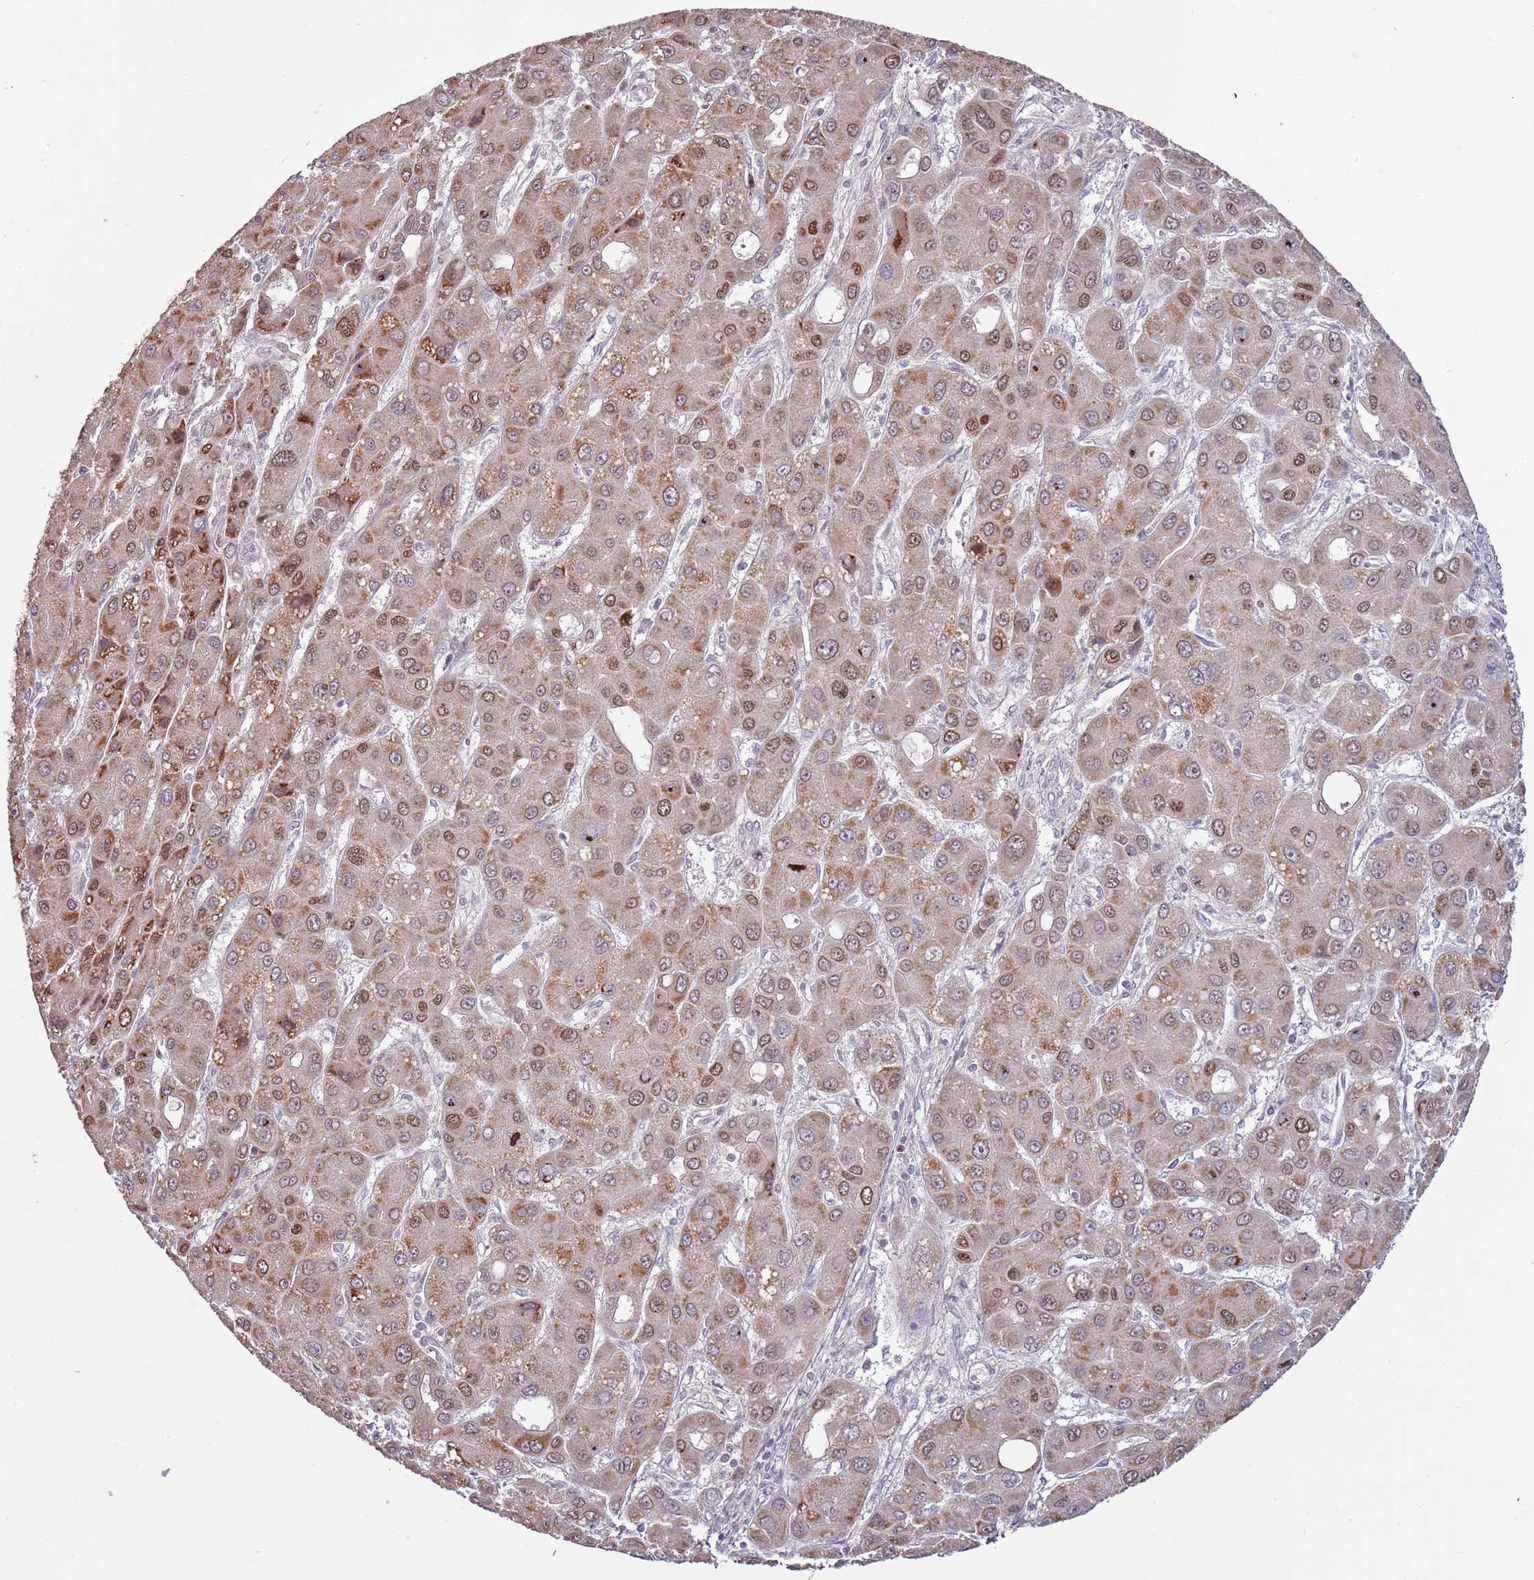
{"staining": {"intensity": "moderate", "quantity": ">75%", "location": "cytoplasmic/membranous,nuclear"}, "tissue": "liver cancer", "cell_type": "Tumor cells", "image_type": "cancer", "snomed": [{"axis": "morphology", "description": "Carcinoma, Hepatocellular, NOS"}, {"axis": "topography", "description": "Liver"}], "caption": "Immunohistochemistry (IHC) (DAB (3,3'-diaminobenzidine)) staining of human liver cancer demonstrates moderate cytoplasmic/membranous and nuclear protein staining in approximately >75% of tumor cells.", "gene": "SYS1", "patient": {"sex": "male", "age": 55}}